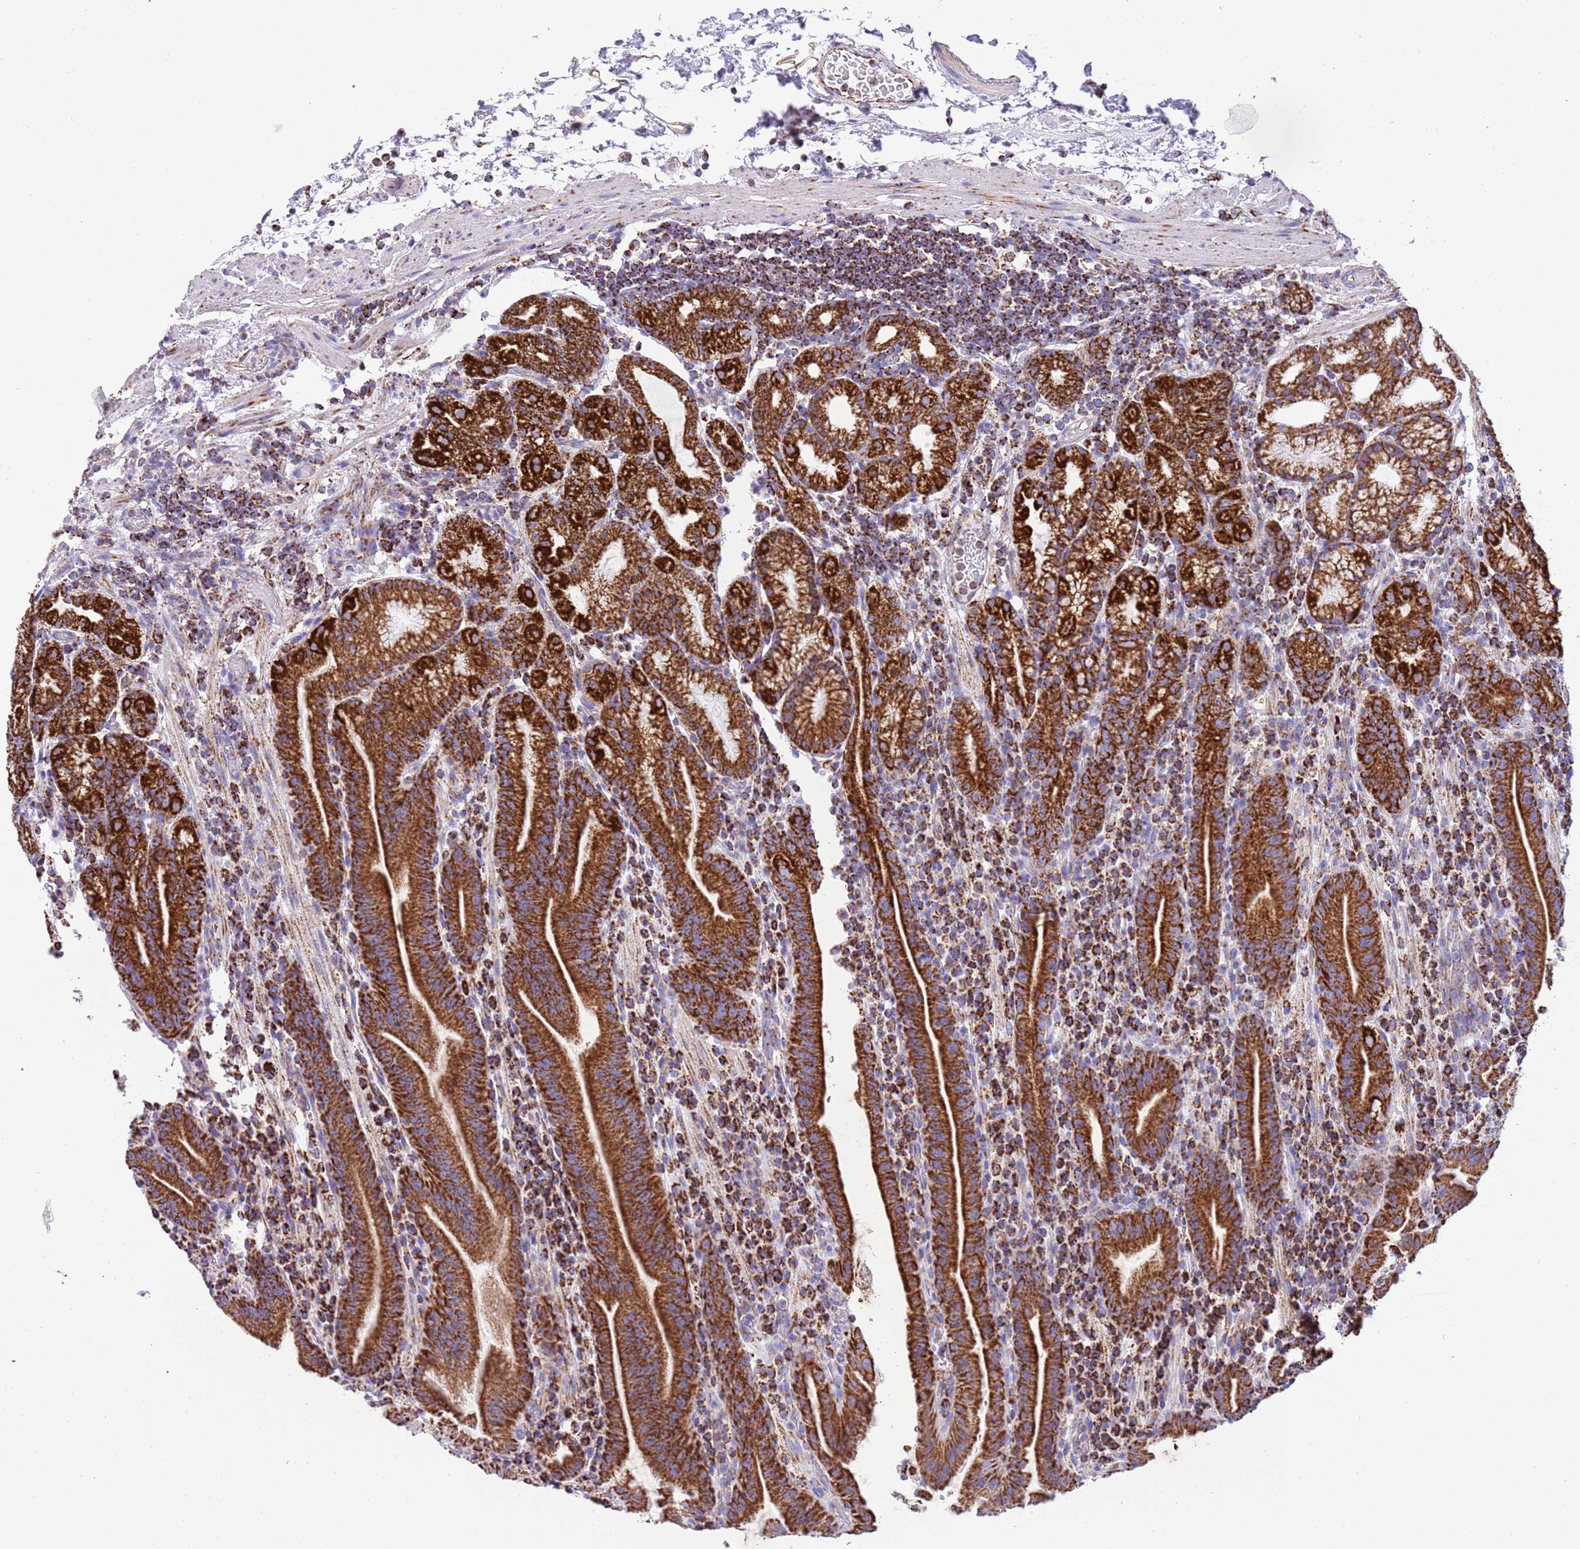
{"staining": {"intensity": "strong", "quantity": ">75%", "location": "cytoplasmic/membranous"}, "tissue": "stomach", "cell_type": "Glandular cells", "image_type": "normal", "snomed": [{"axis": "morphology", "description": "Normal tissue, NOS"}, {"axis": "morphology", "description": "Inflammation, NOS"}, {"axis": "topography", "description": "Stomach"}], "caption": "Strong cytoplasmic/membranous staining for a protein is appreciated in about >75% of glandular cells of normal stomach using immunohistochemistry (IHC).", "gene": "SUCLG2", "patient": {"sex": "male", "age": 79}}